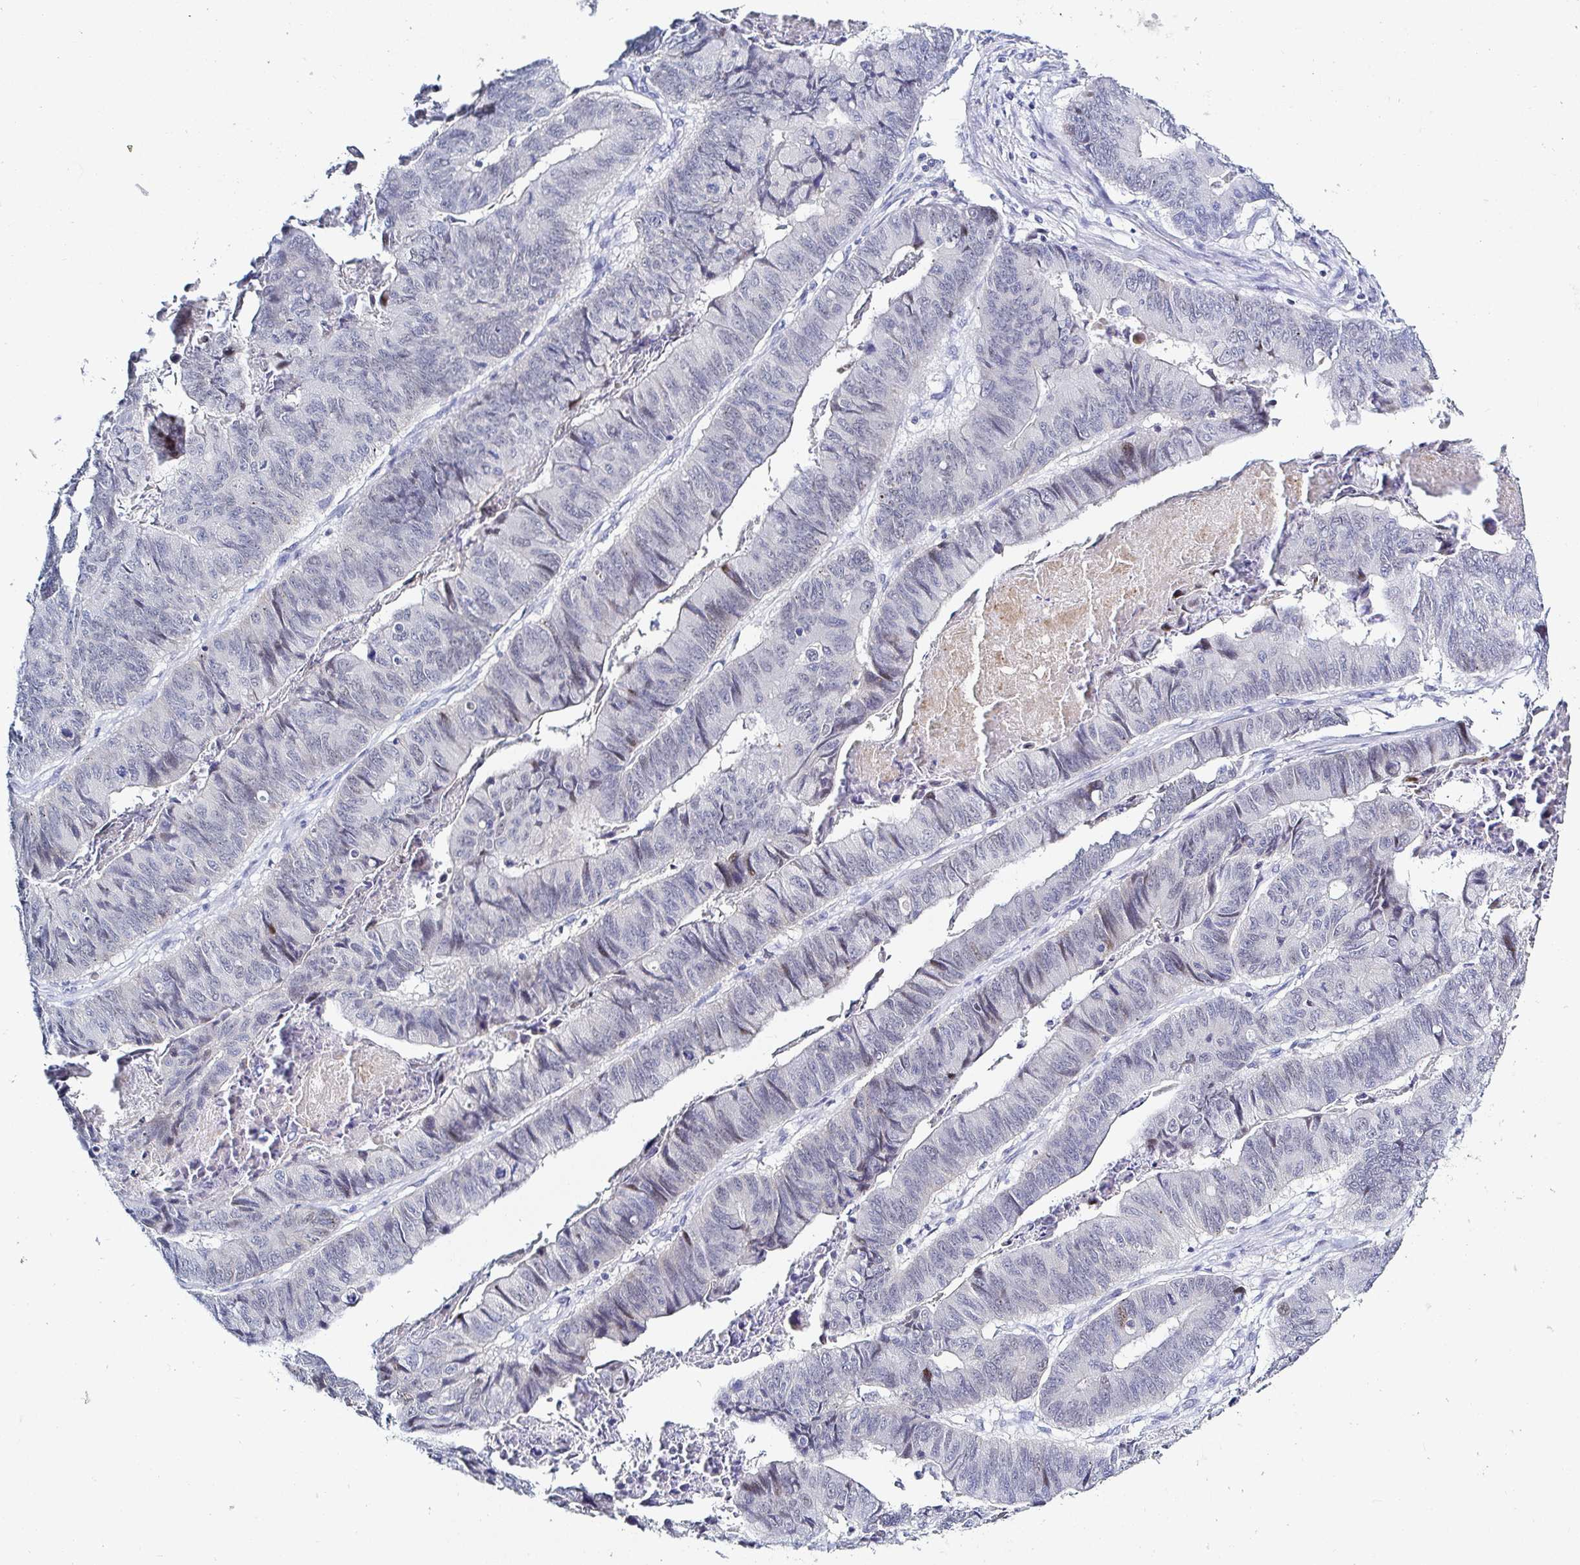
{"staining": {"intensity": "negative", "quantity": "none", "location": "none"}, "tissue": "stomach cancer", "cell_type": "Tumor cells", "image_type": "cancer", "snomed": [{"axis": "morphology", "description": "Adenocarcinoma, NOS"}, {"axis": "topography", "description": "Stomach, lower"}], "caption": "IHC photomicrograph of neoplastic tissue: human stomach cancer (adenocarcinoma) stained with DAB (3,3'-diaminobenzidine) displays no significant protein expression in tumor cells.", "gene": "OR10K1", "patient": {"sex": "male", "age": 77}}